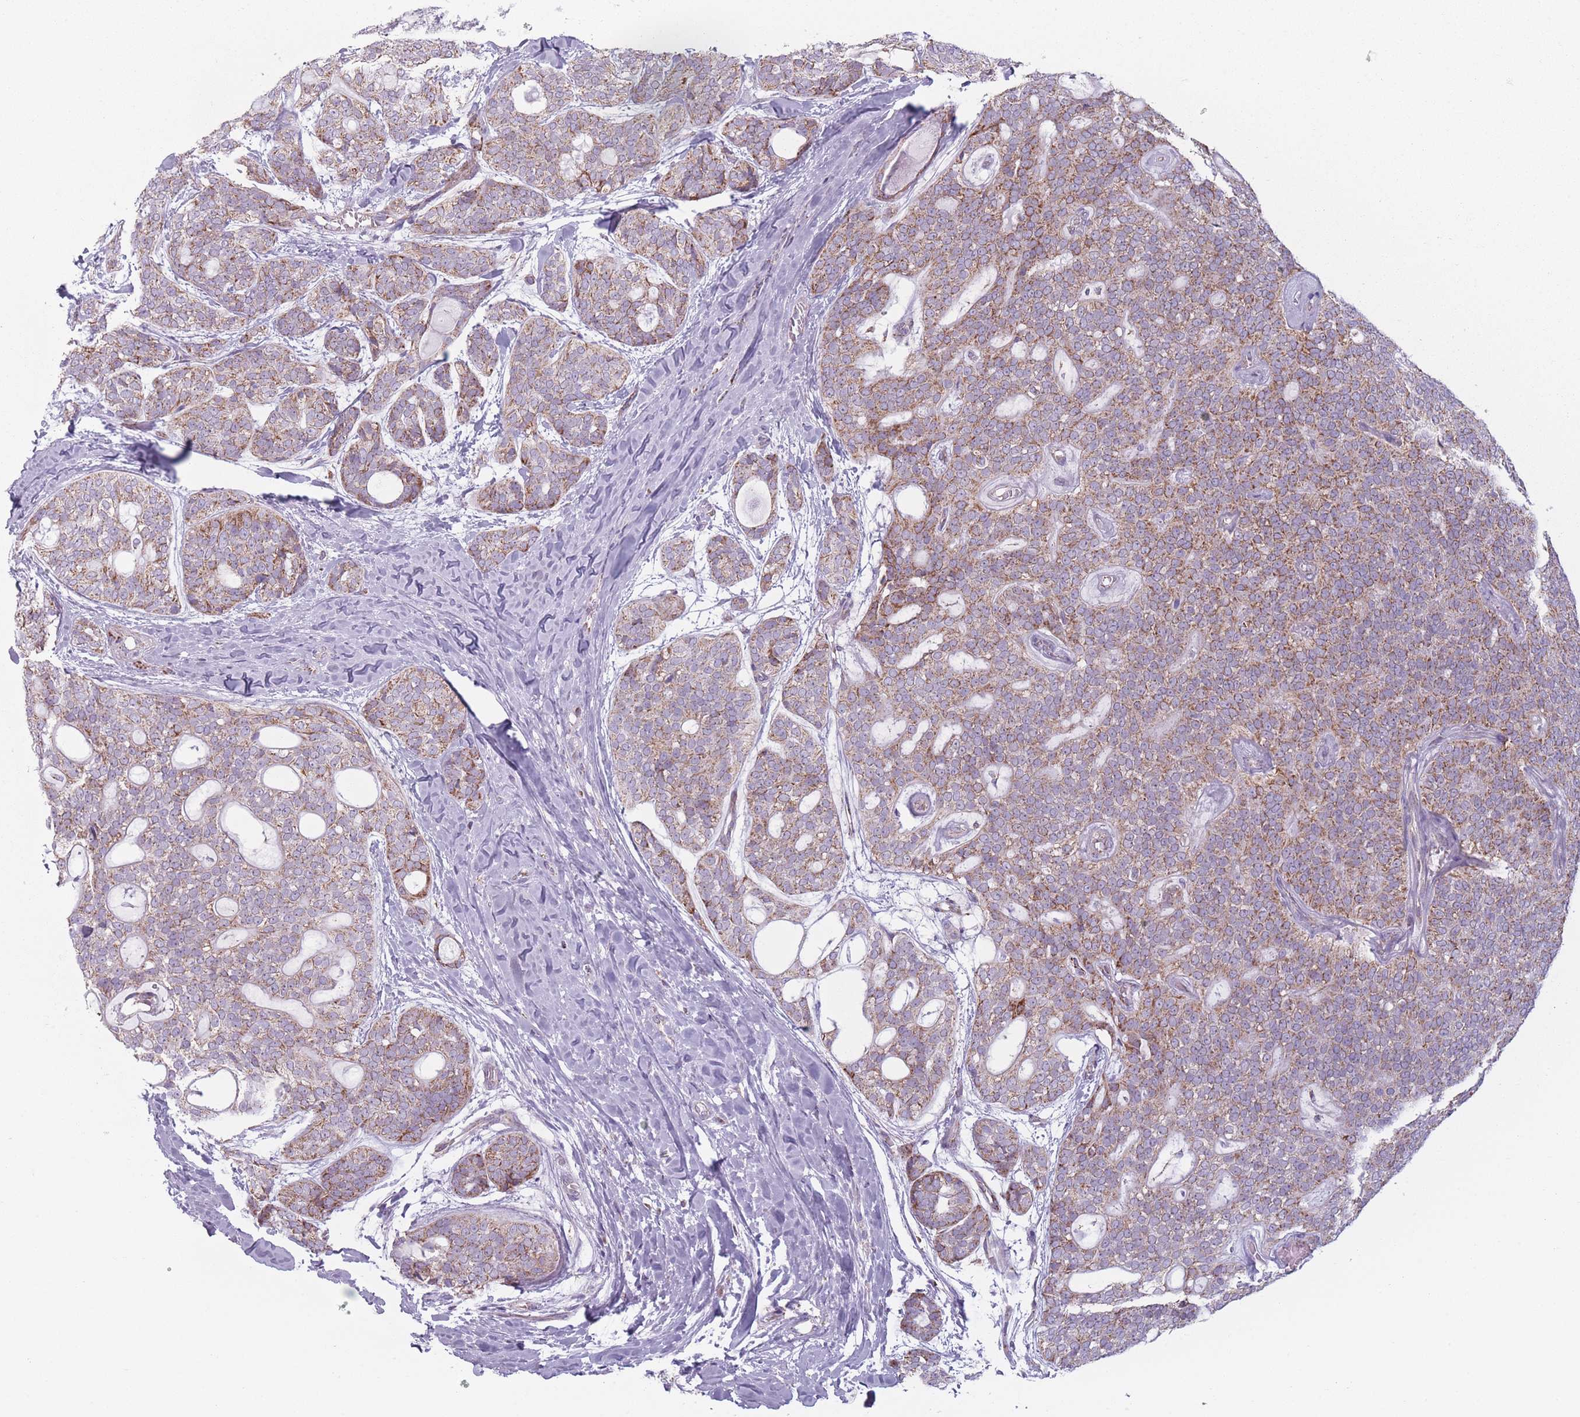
{"staining": {"intensity": "moderate", "quantity": ">75%", "location": "cytoplasmic/membranous"}, "tissue": "head and neck cancer", "cell_type": "Tumor cells", "image_type": "cancer", "snomed": [{"axis": "morphology", "description": "Adenocarcinoma, NOS"}, {"axis": "topography", "description": "Head-Neck"}], "caption": "About >75% of tumor cells in adenocarcinoma (head and neck) show moderate cytoplasmic/membranous protein positivity as visualized by brown immunohistochemical staining.", "gene": "DCHS1", "patient": {"sex": "male", "age": 66}}